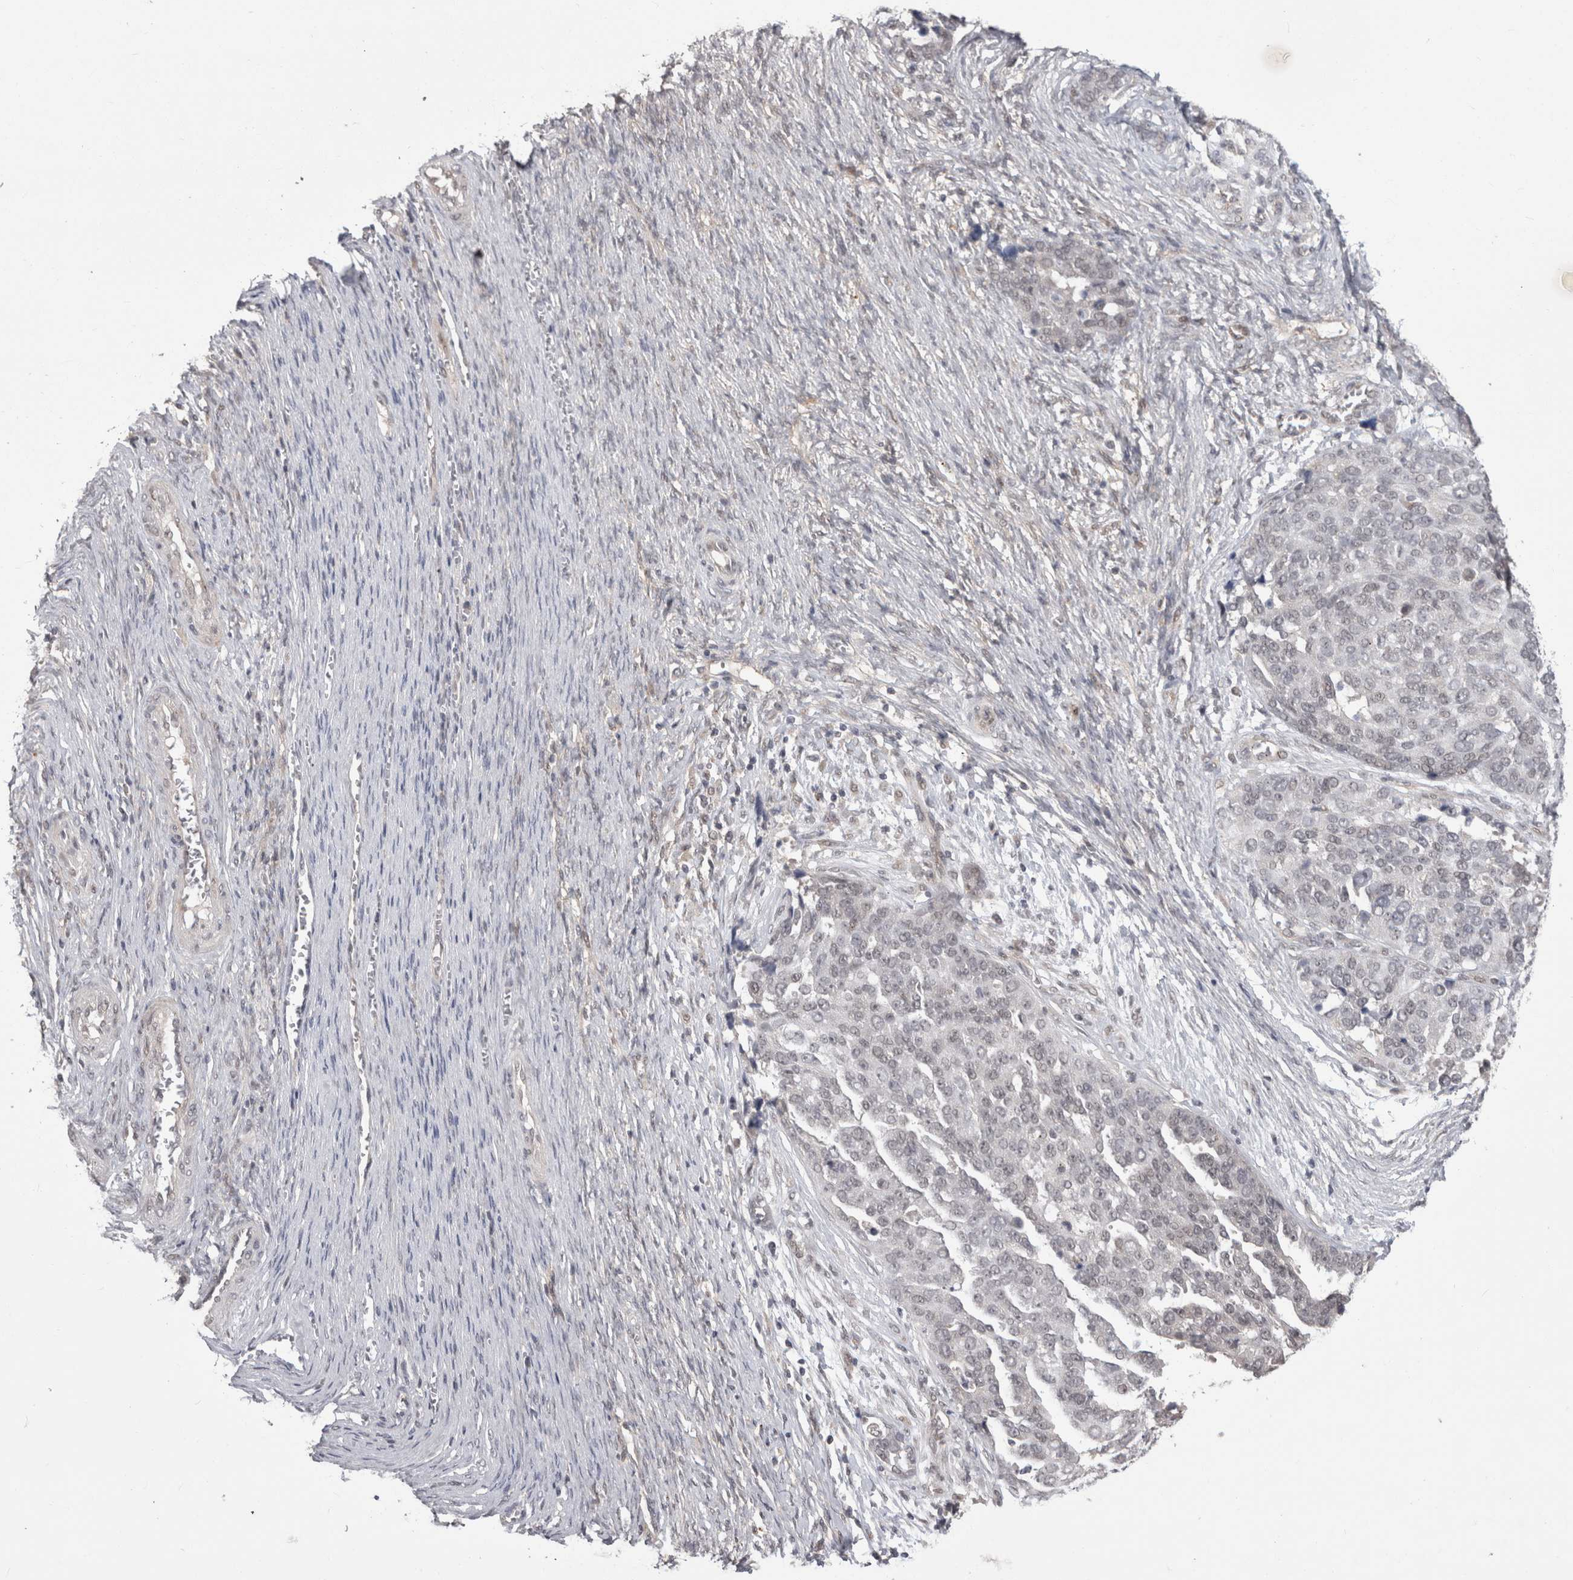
{"staining": {"intensity": "negative", "quantity": "none", "location": "none"}, "tissue": "ovarian cancer", "cell_type": "Tumor cells", "image_type": "cancer", "snomed": [{"axis": "morphology", "description": "Cystadenocarcinoma, serous, NOS"}, {"axis": "topography", "description": "Ovary"}], "caption": "This is a micrograph of immunohistochemistry staining of ovarian serous cystadenocarcinoma, which shows no expression in tumor cells. (DAB immunohistochemistry (IHC) visualized using brightfield microscopy, high magnification).", "gene": "MTBP", "patient": {"sex": "female", "age": 44}}